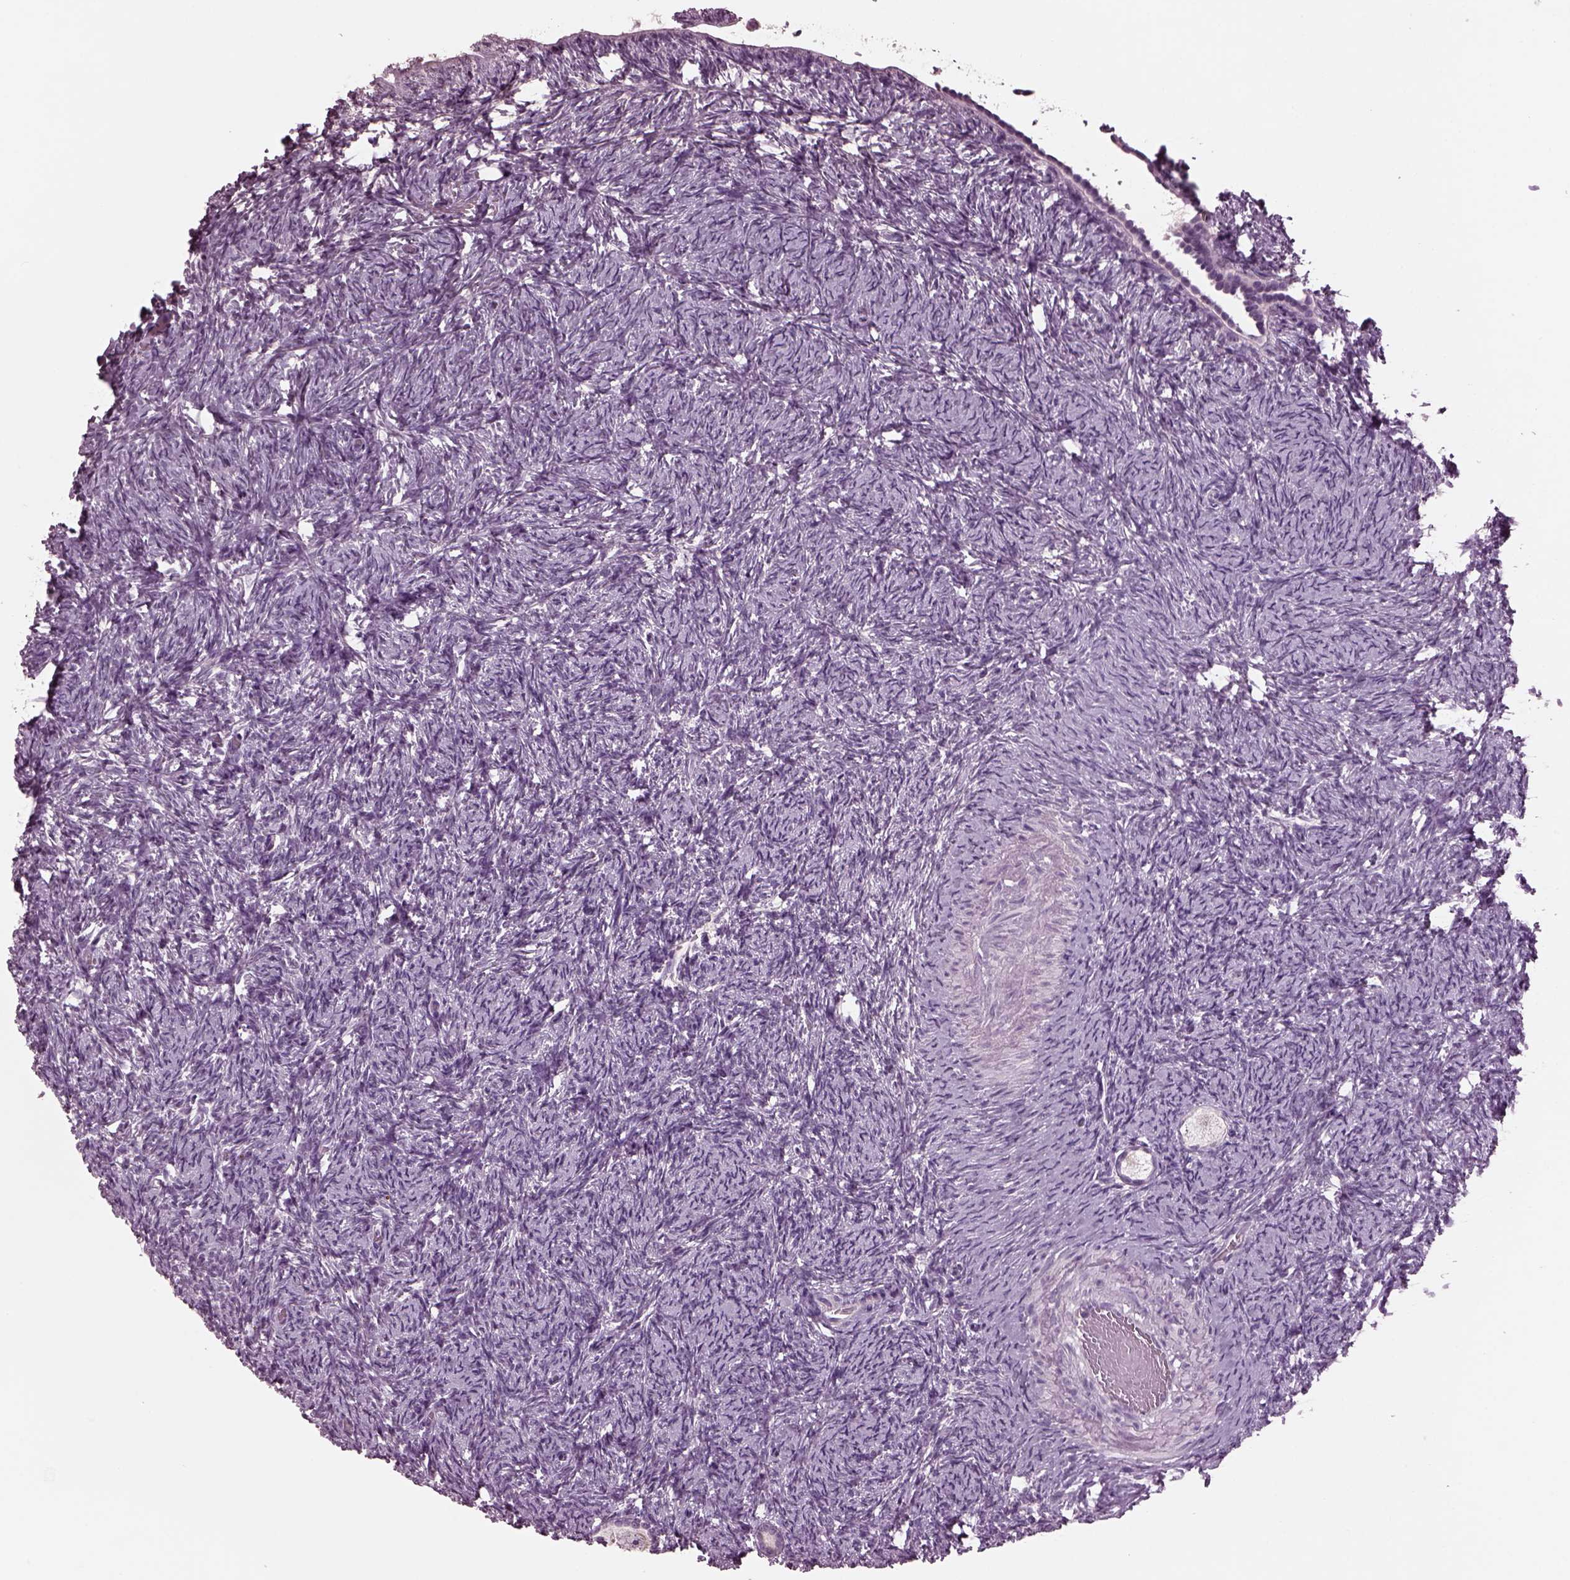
{"staining": {"intensity": "negative", "quantity": "none", "location": "none"}, "tissue": "ovary", "cell_type": "Follicle cells", "image_type": "normal", "snomed": [{"axis": "morphology", "description": "Normal tissue, NOS"}, {"axis": "topography", "description": "Ovary"}], "caption": "The immunohistochemistry micrograph has no significant positivity in follicle cells of ovary.", "gene": "CLCN4", "patient": {"sex": "female", "age": 39}}